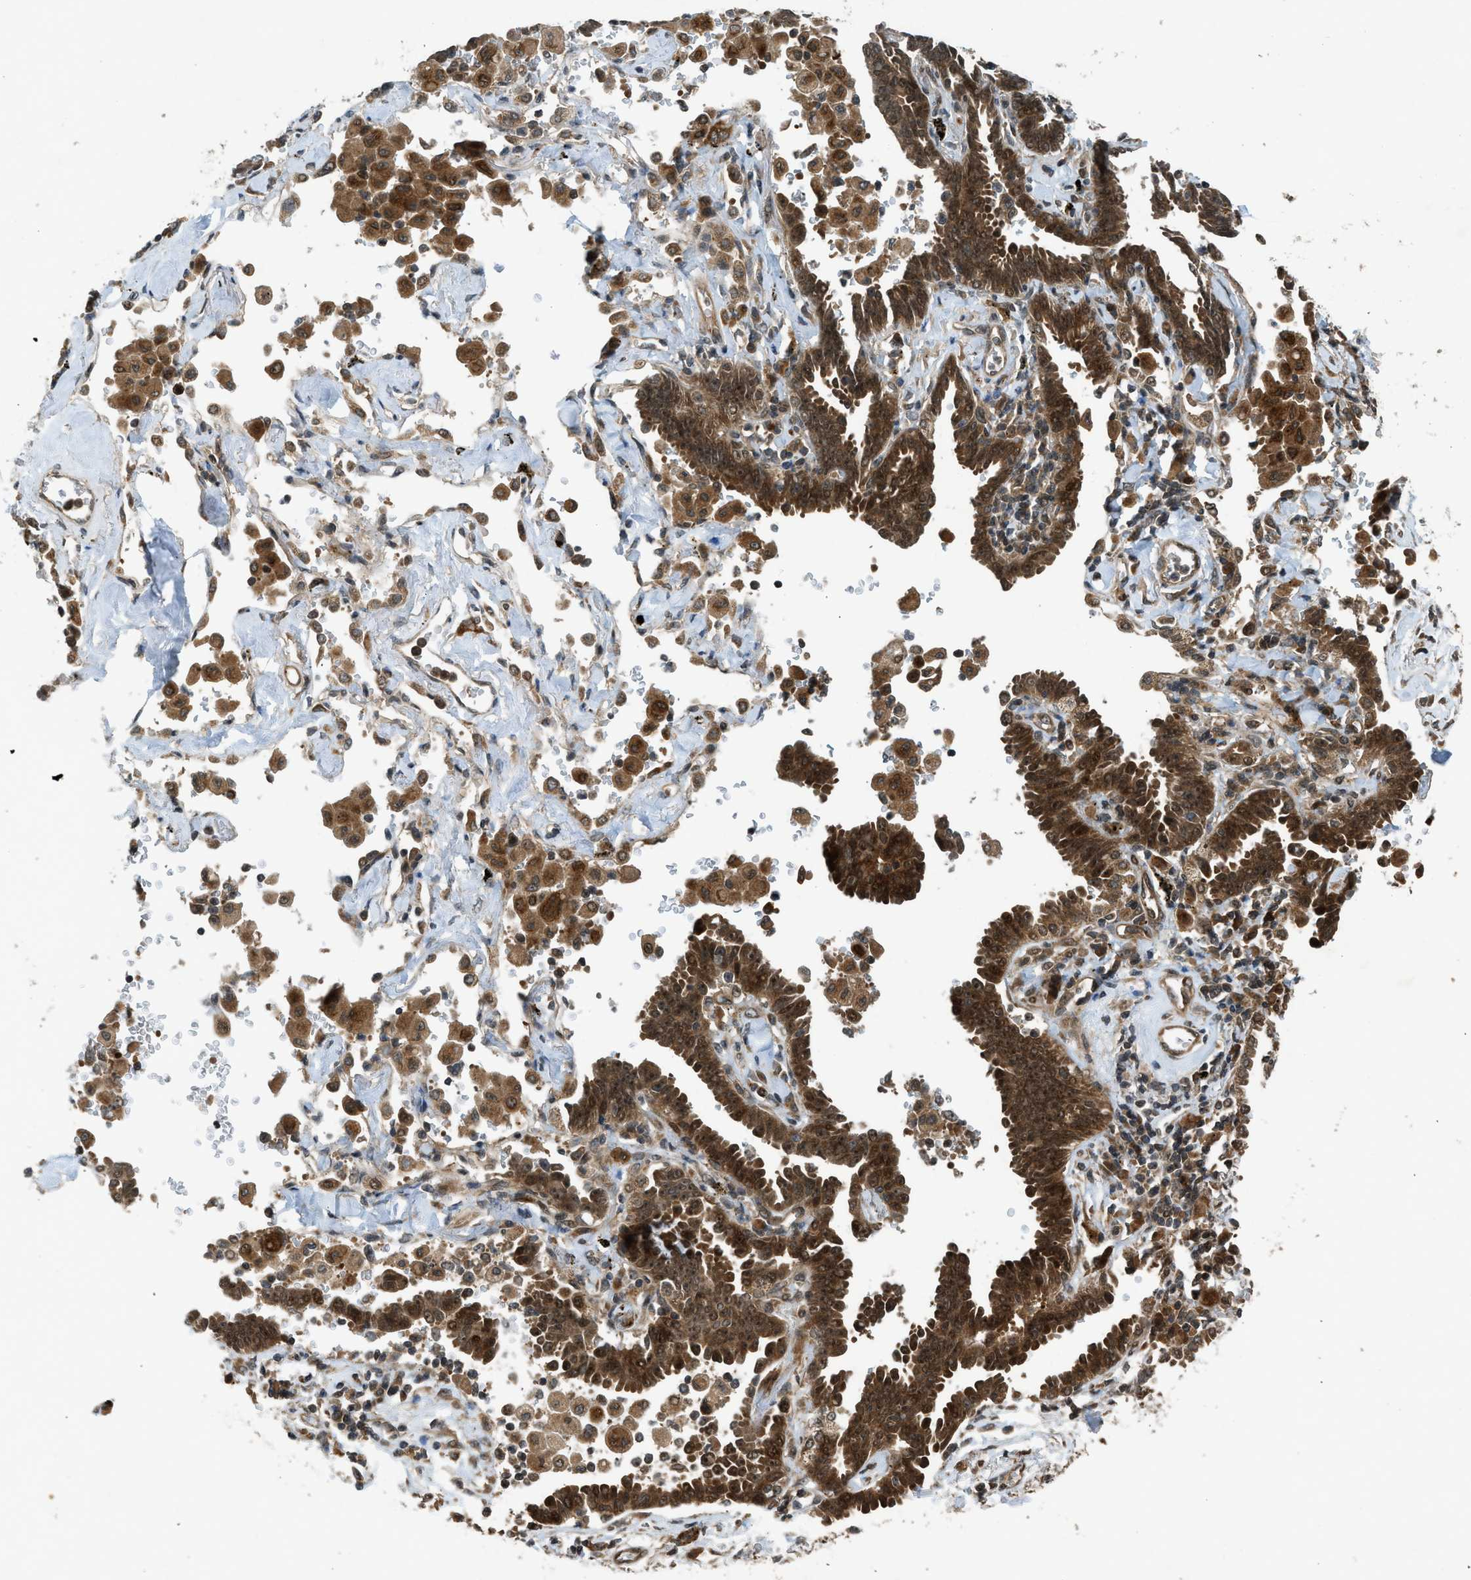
{"staining": {"intensity": "strong", "quantity": ">75%", "location": "cytoplasmic/membranous"}, "tissue": "lung cancer", "cell_type": "Tumor cells", "image_type": "cancer", "snomed": [{"axis": "morphology", "description": "Adenocarcinoma, NOS"}, {"axis": "topography", "description": "Lung"}], "caption": "Immunohistochemical staining of lung cancer shows strong cytoplasmic/membranous protein expression in approximately >75% of tumor cells.", "gene": "TXNL1", "patient": {"sex": "female", "age": 64}}